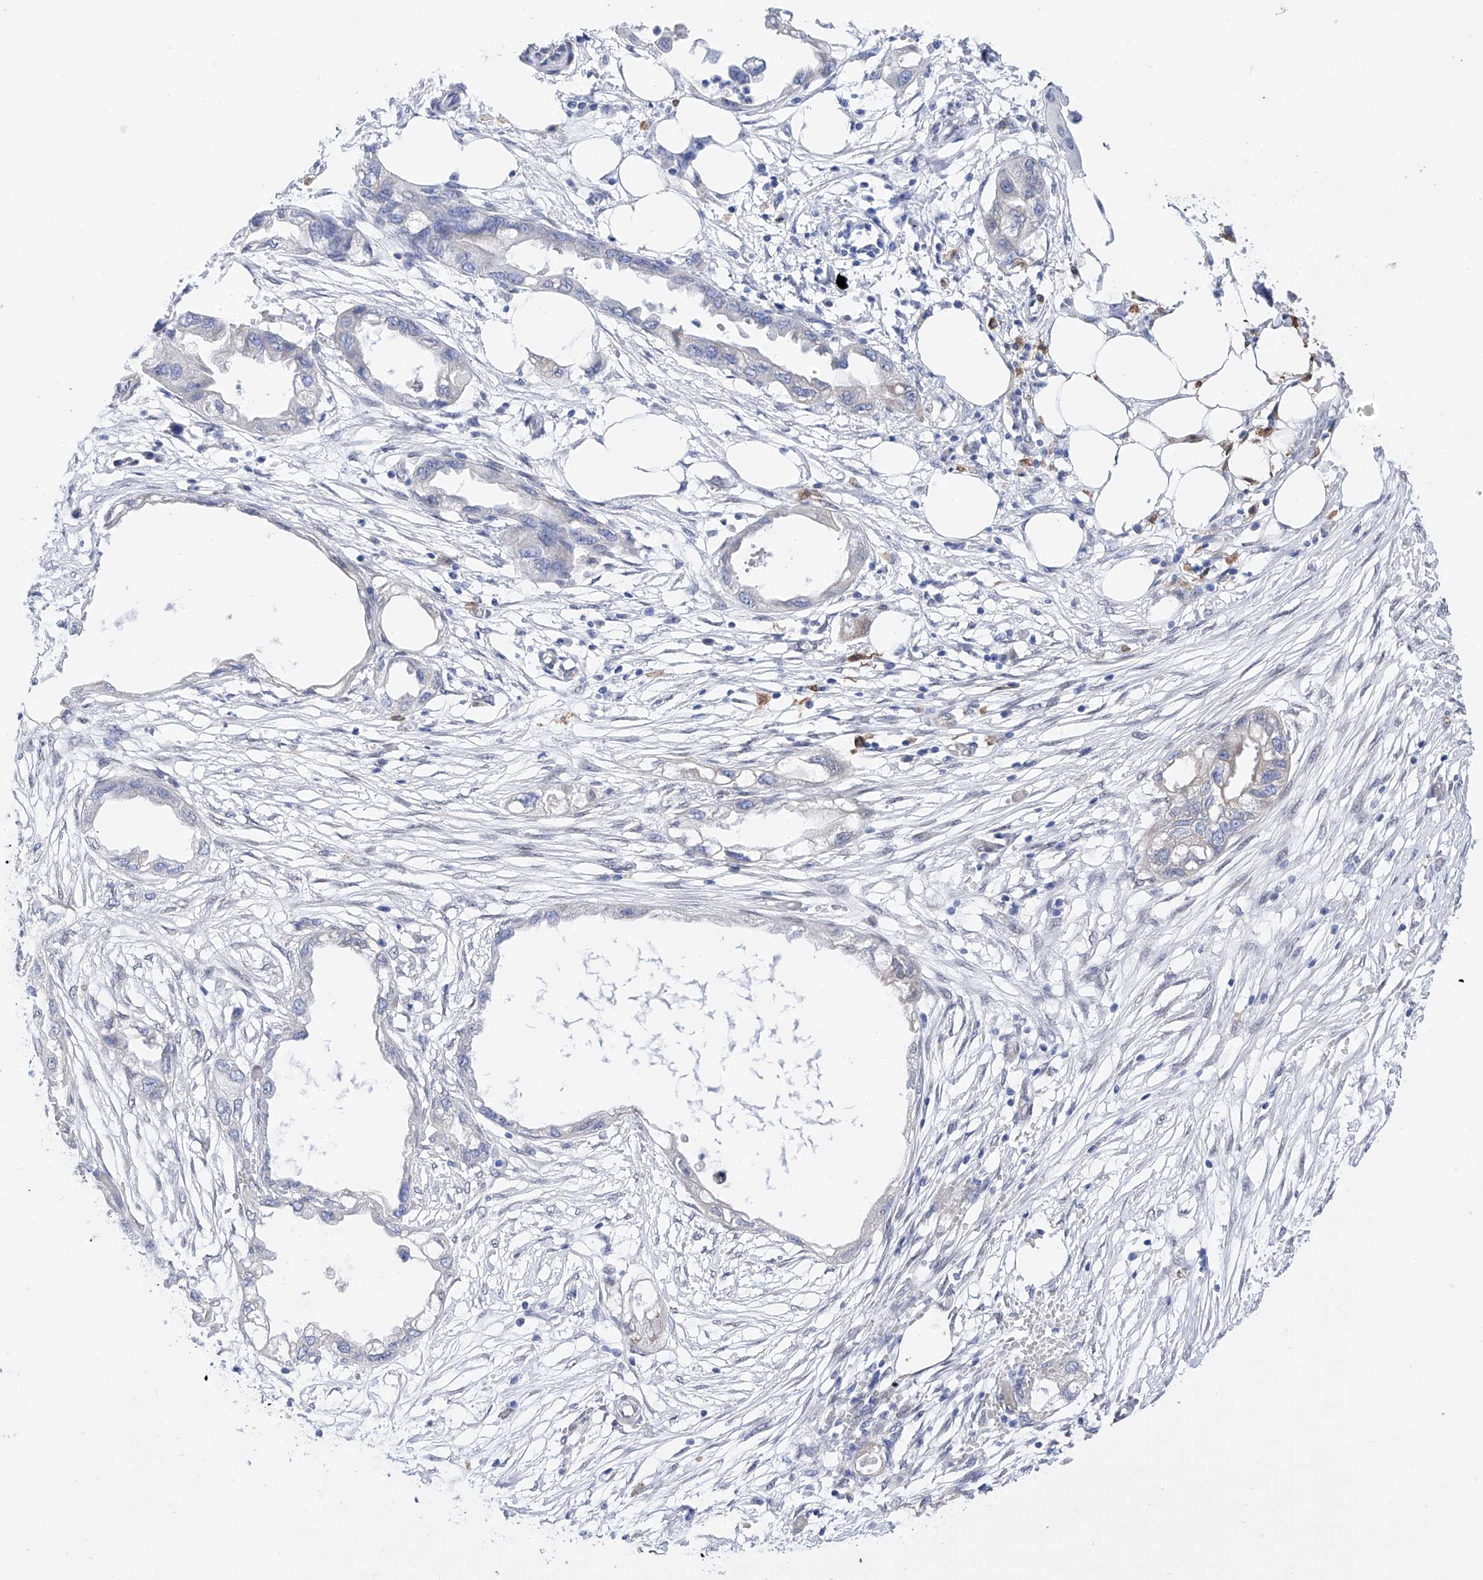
{"staining": {"intensity": "negative", "quantity": "none", "location": "none"}, "tissue": "endometrial cancer", "cell_type": "Tumor cells", "image_type": "cancer", "snomed": [{"axis": "morphology", "description": "Adenocarcinoma, NOS"}, {"axis": "morphology", "description": "Adenocarcinoma, metastatic, NOS"}, {"axis": "topography", "description": "Adipose tissue"}, {"axis": "topography", "description": "Endometrium"}], "caption": "High power microscopy photomicrograph of an IHC micrograph of endometrial cancer, revealing no significant staining in tumor cells. (DAB IHC with hematoxylin counter stain).", "gene": "LCLAT1", "patient": {"sex": "female", "age": 67}}